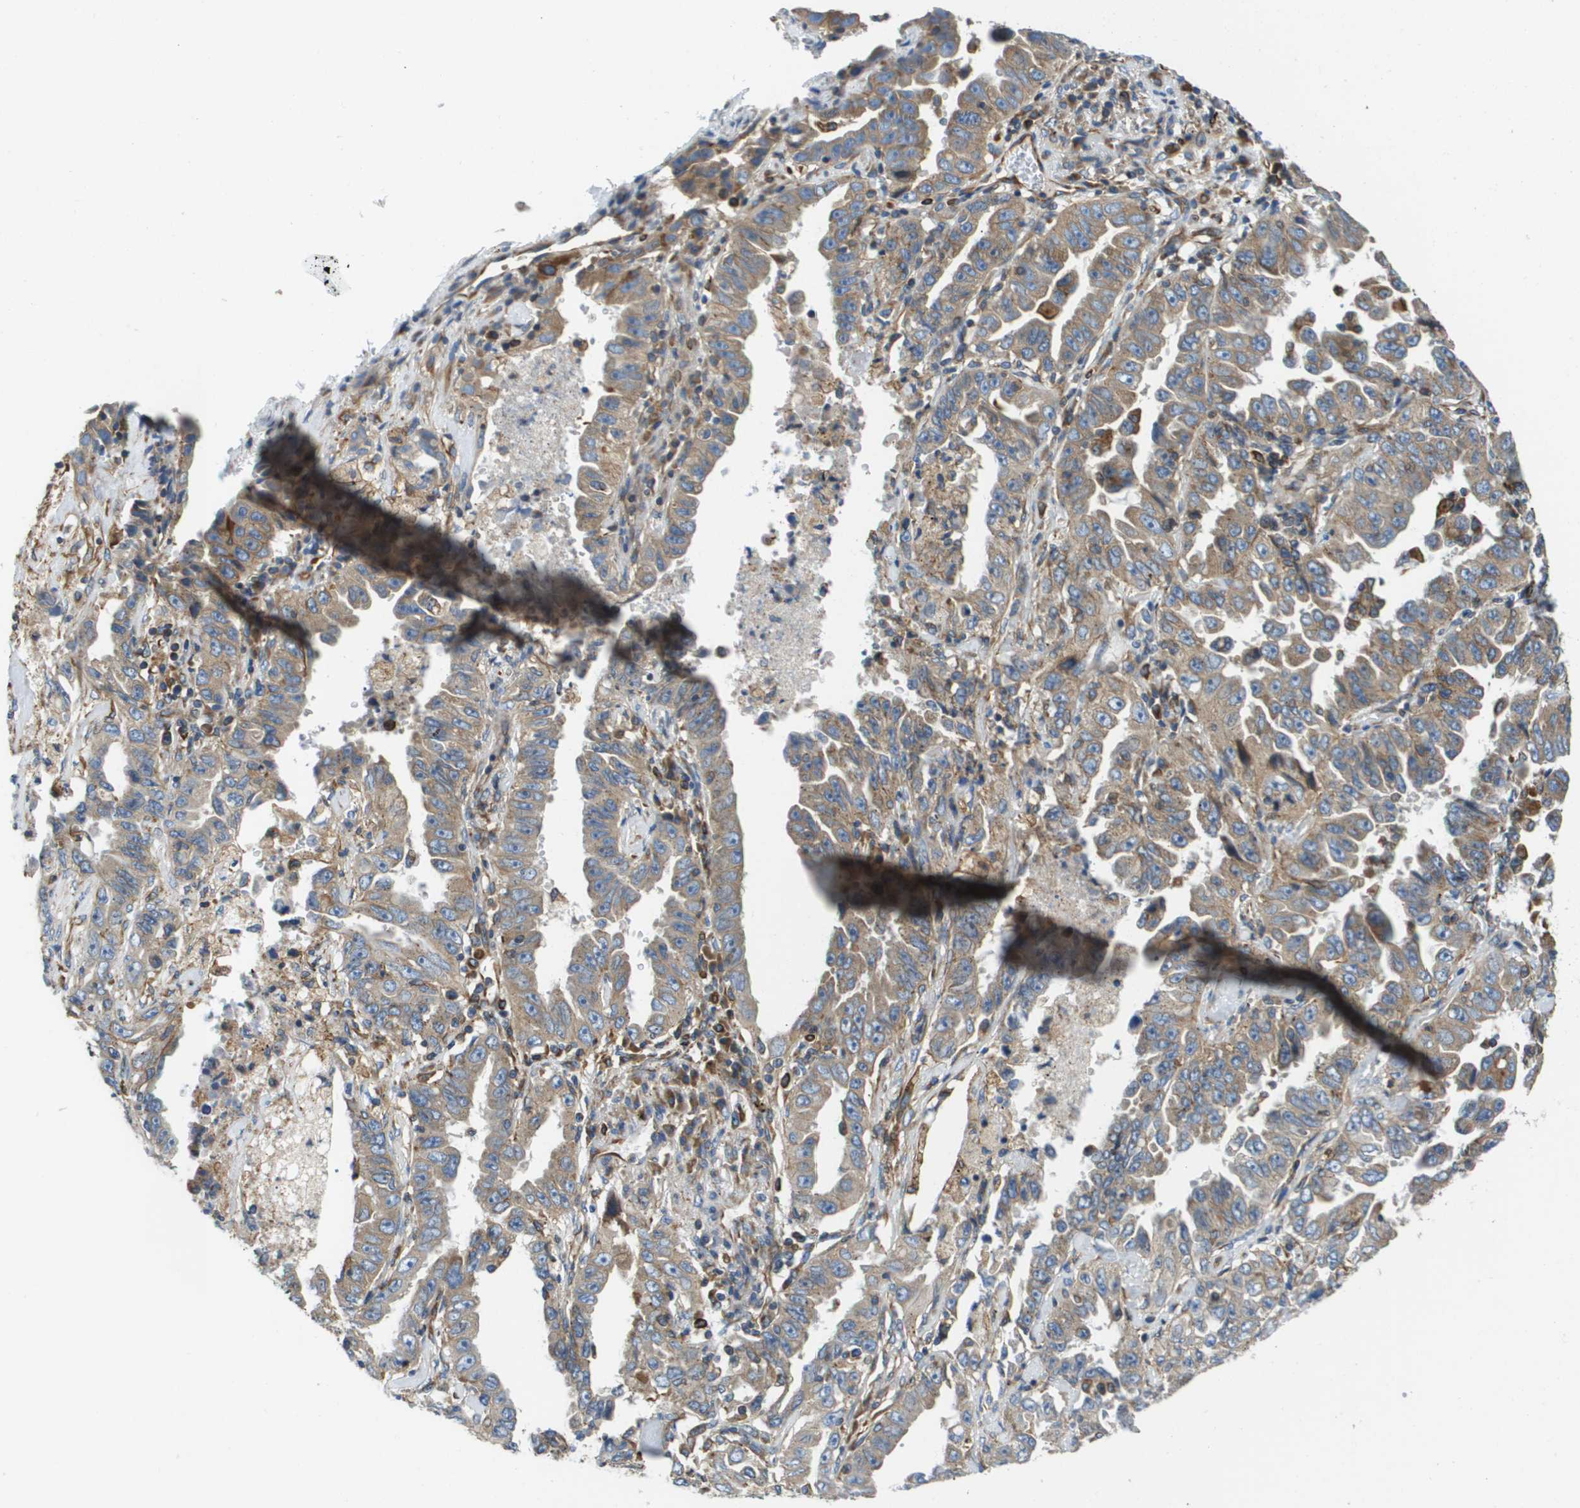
{"staining": {"intensity": "moderate", "quantity": ">75%", "location": "cytoplasmic/membranous"}, "tissue": "lung cancer", "cell_type": "Tumor cells", "image_type": "cancer", "snomed": [{"axis": "morphology", "description": "Adenocarcinoma, NOS"}, {"axis": "topography", "description": "Lung"}], "caption": "Human adenocarcinoma (lung) stained for a protein (brown) demonstrates moderate cytoplasmic/membranous positive positivity in approximately >75% of tumor cells.", "gene": "HSD17B12", "patient": {"sex": "female", "age": 51}}